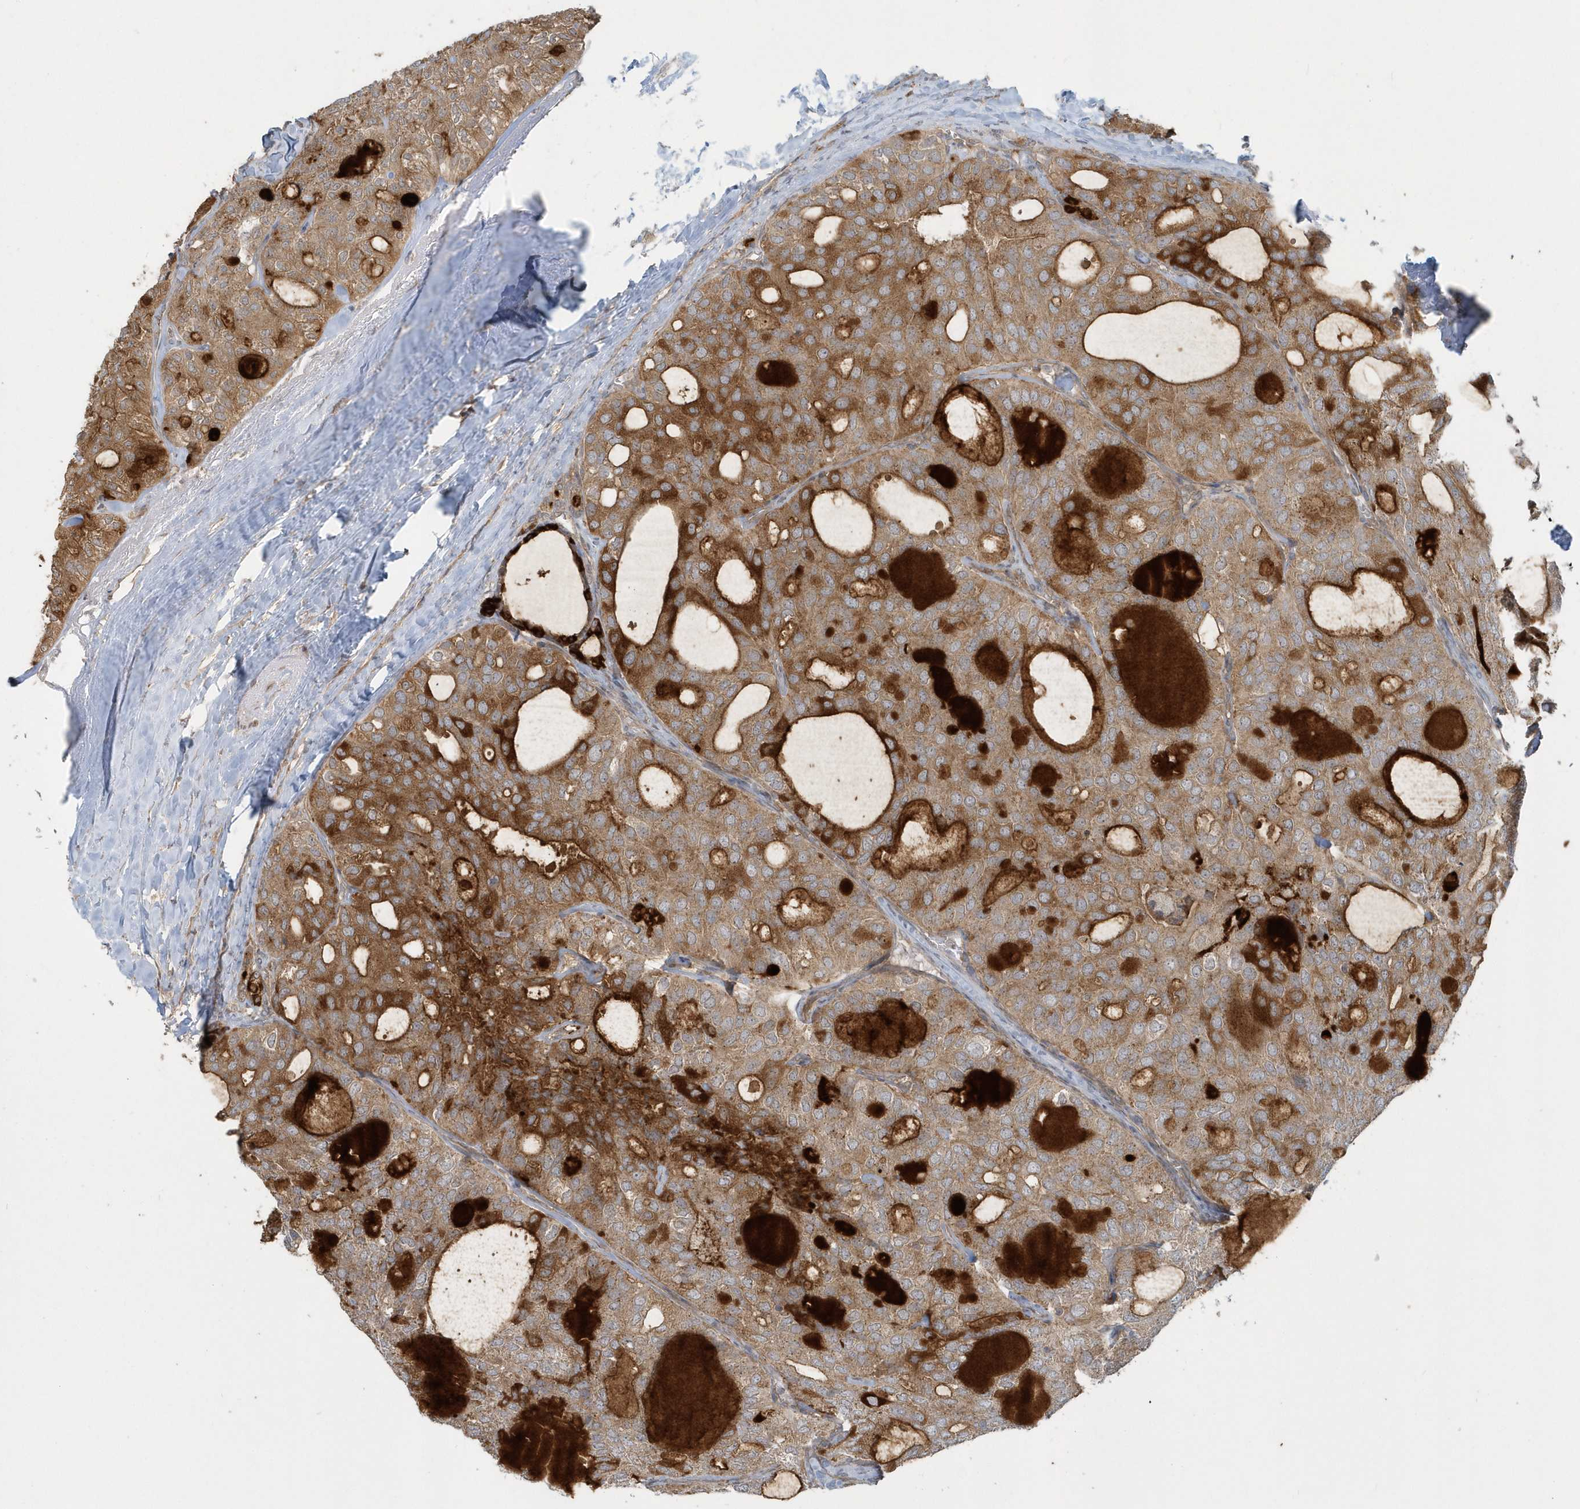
{"staining": {"intensity": "moderate", "quantity": ">75%", "location": "cytoplasmic/membranous"}, "tissue": "thyroid cancer", "cell_type": "Tumor cells", "image_type": "cancer", "snomed": [{"axis": "morphology", "description": "Follicular adenoma carcinoma, NOS"}, {"axis": "topography", "description": "Thyroid gland"}], "caption": "Moderate cytoplasmic/membranous expression is present in about >75% of tumor cells in follicular adenoma carcinoma (thyroid).", "gene": "STIM2", "patient": {"sex": "male", "age": 75}}